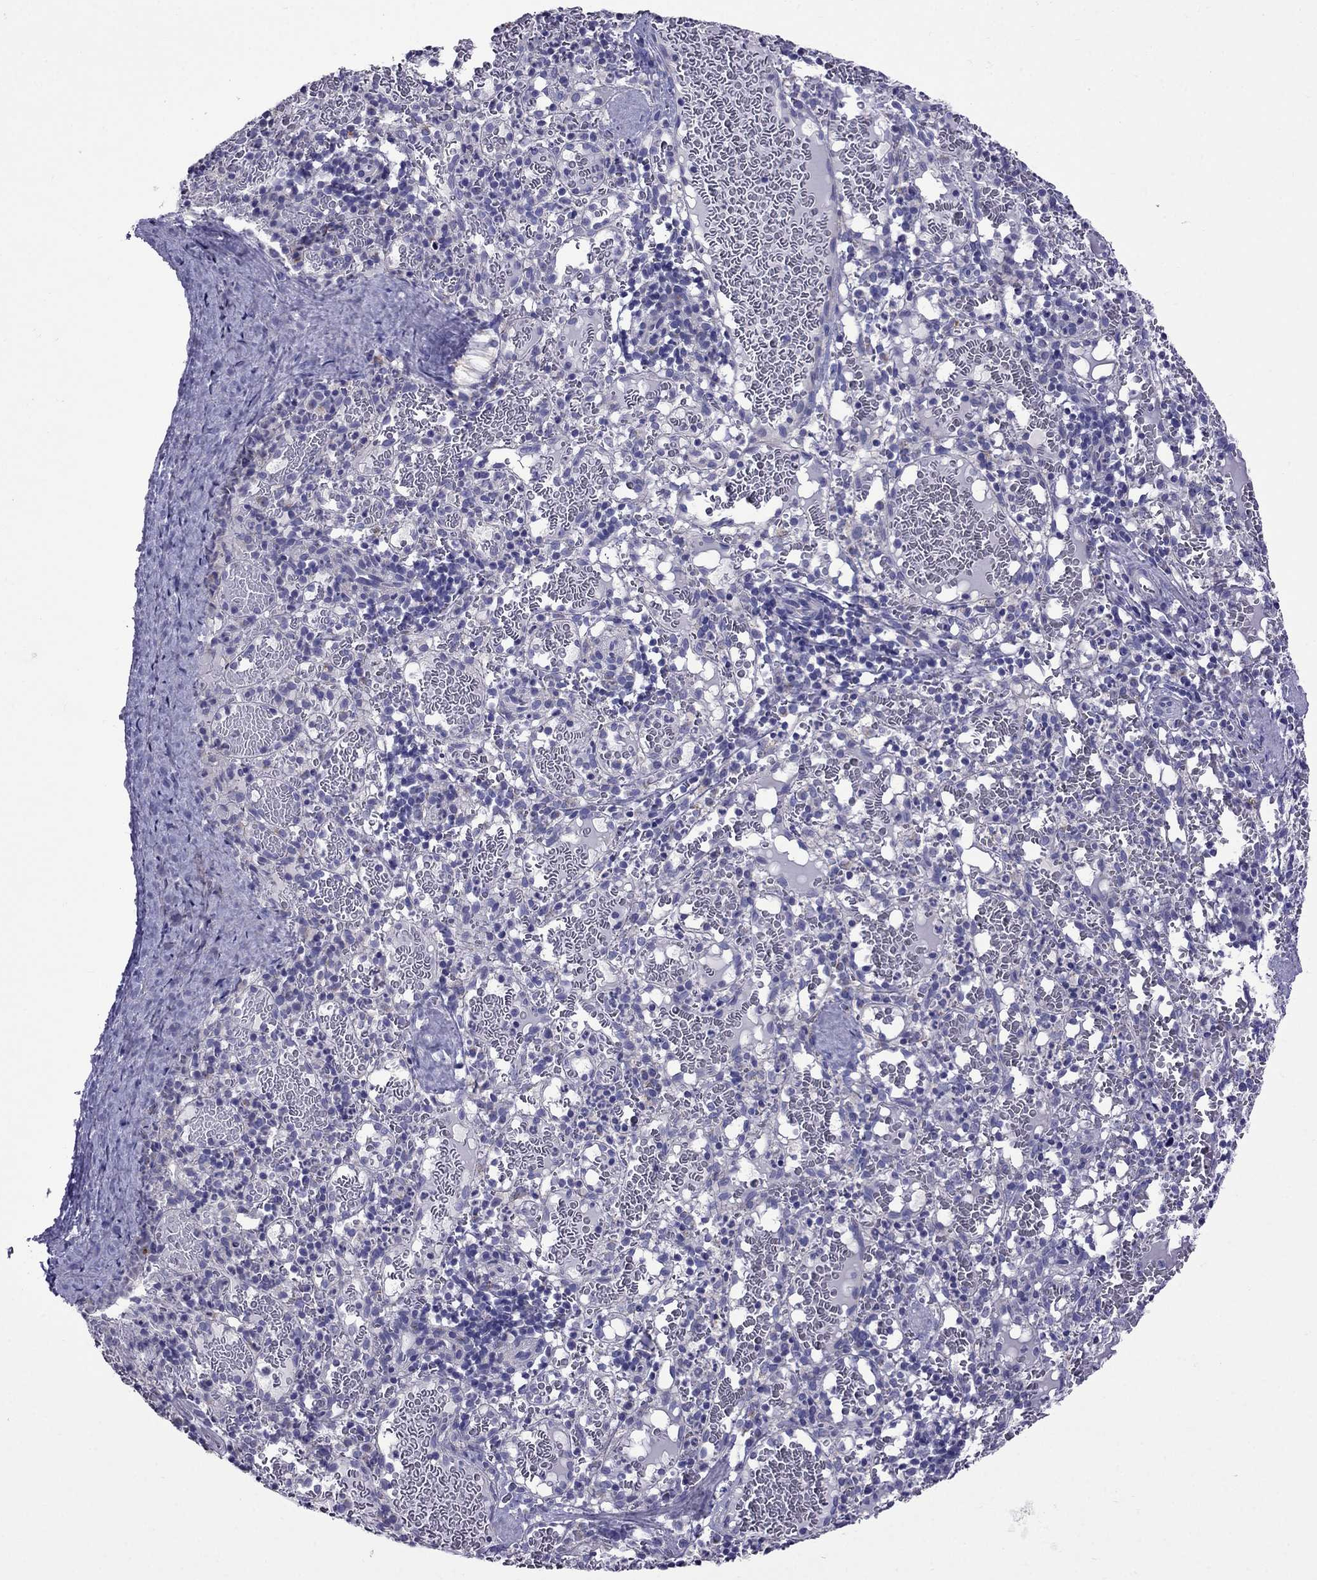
{"staining": {"intensity": "negative", "quantity": "none", "location": "none"}, "tissue": "spleen", "cell_type": "Cells in red pulp", "image_type": "normal", "snomed": [{"axis": "morphology", "description": "Normal tissue, NOS"}, {"axis": "topography", "description": "Spleen"}], "caption": "High power microscopy micrograph of an immunohistochemistry histopathology image of unremarkable spleen, revealing no significant expression in cells in red pulp.", "gene": "OXCT2", "patient": {"sex": "male", "age": 11}}